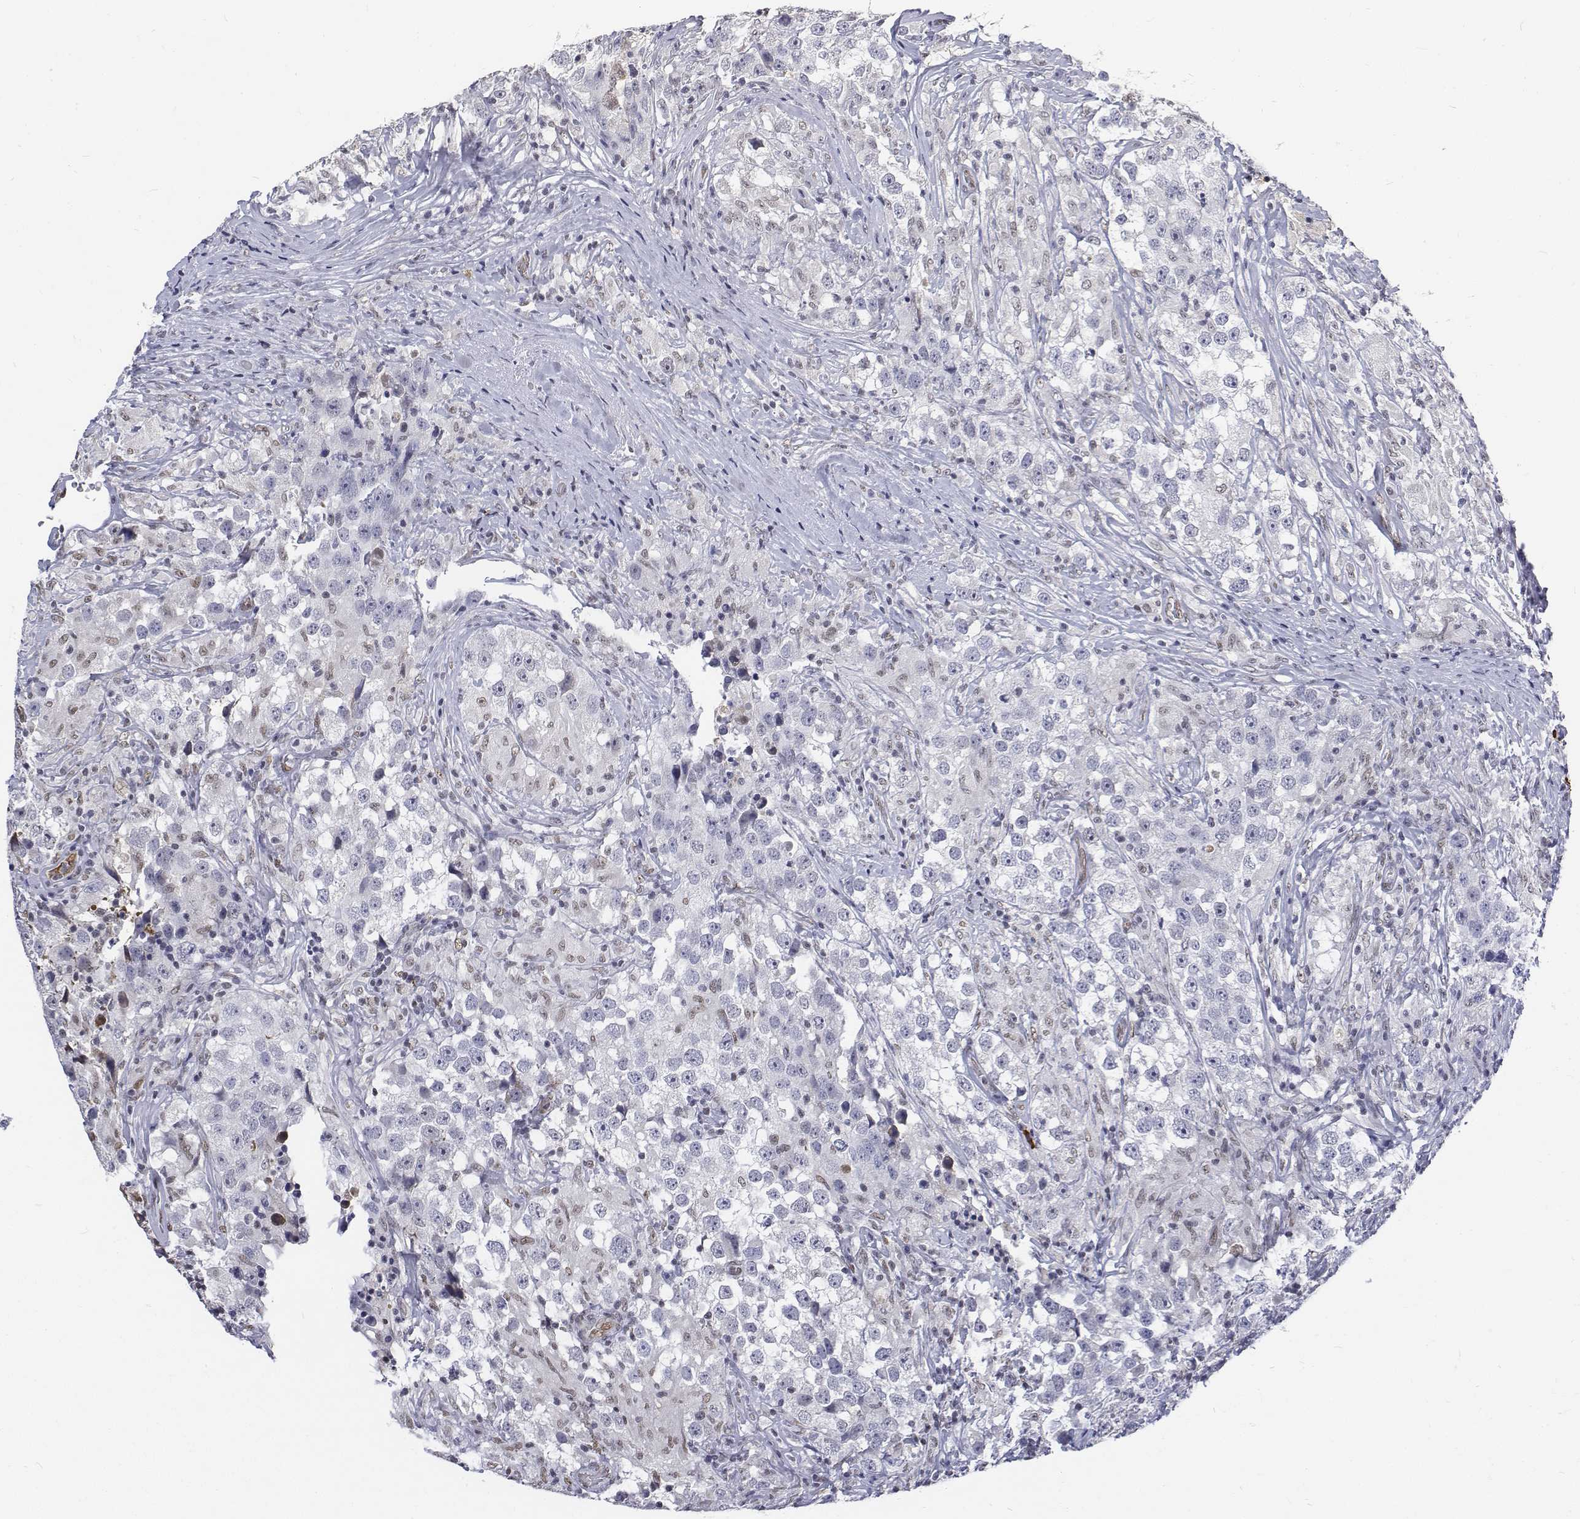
{"staining": {"intensity": "negative", "quantity": "none", "location": "none"}, "tissue": "testis cancer", "cell_type": "Tumor cells", "image_type": "cancer", "snomed": [{"axis": "morphology", "description": "Seminoma, NOS"}, {"axis": "topography", "description": "Testis"}], "caption": "A high-resolution histopathology image shows immunohistochemistry (IHC) staining of testis seminoma, which exhibits no significant expression in tumor cells. (DAB IHC, high magnification).", "gene": "ATRX", "patient": {"sex": "male", "age": 46}}